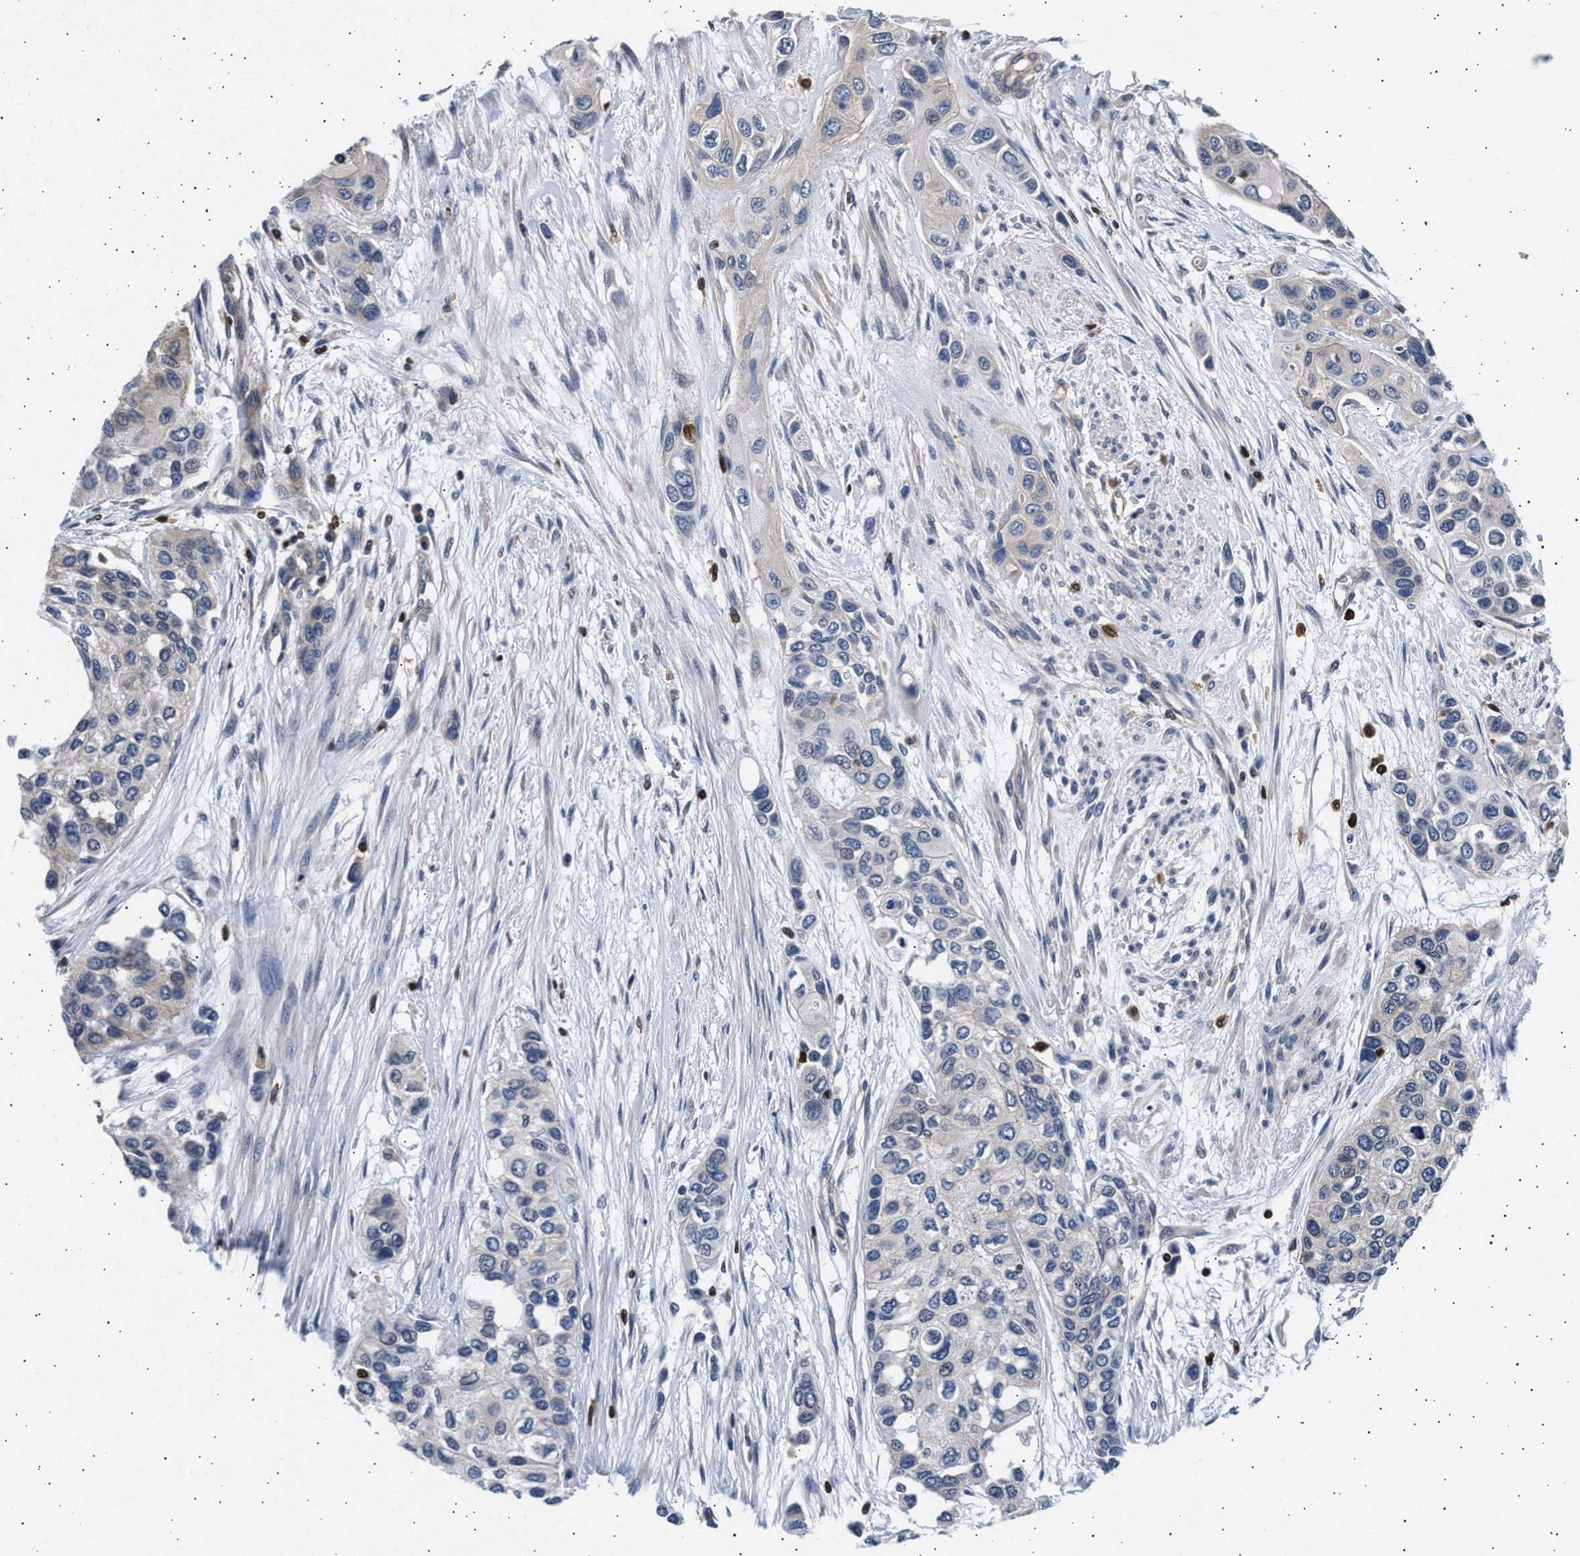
{"staining": {"intensity": "negative", "quantity": "none", "location": "none"}, "tissue": "urothelial cancer", "cell_type": "Tumor cells", "image_type": "cancer", "snomed": [{"axis": "morphology", "description": "Urothelial carcinoma, High grade"}, {"axis": "topography", "description": "Urinary bladder"}], "caption": "Photomicrograph shows no protein positivity in tumor cells of high-grade urothelial carcinoma tissue.", "gene": "GRAP2", "patient": {"sex": "female", "age": 56}}